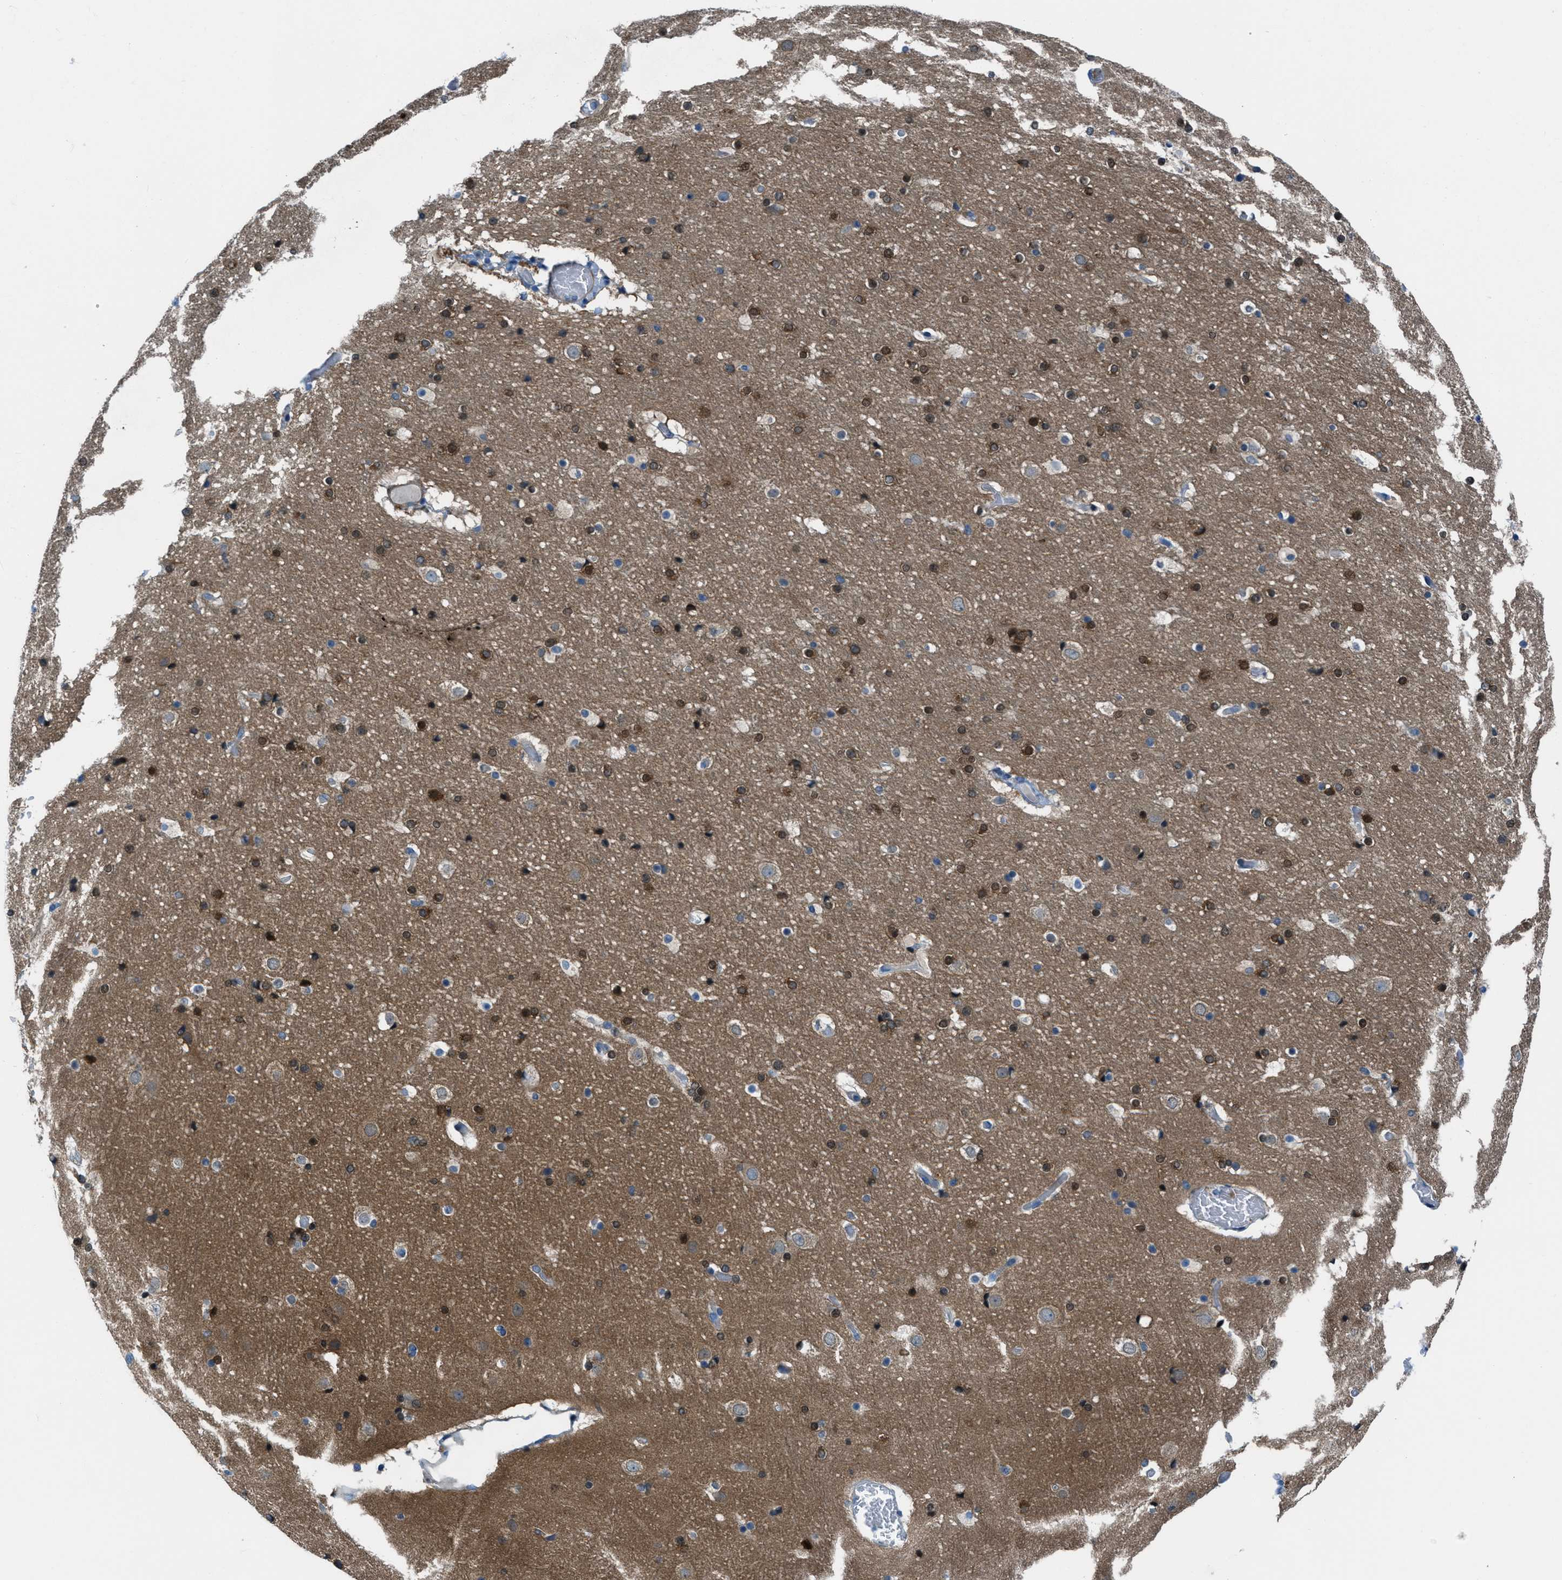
{"staining": {"intensity": "negative", "quantity": "none", "location": "none"}, "tissue": "cerebral cortex", "cell_type": "Endothelial cells", "image_type": "normal", "snomed": [{"axis": "morphology", "description": "Normal tissue, NOS"}, {"axis": "topography", "description": "Cerebral cortex"}], "caption": "Immunohistochemistry (IHC) micrograph of benign cerebral cortex: cerebral cortex stained with DAB (3,3'-diaminobenzidine) demonstrates no significant protein staining in endothelial cells. The staining was performed using DAB to visualize the protein expression in brown, while the nuclei were stained in blue with hematoxylin (Magnification: 20x).", "gene": "MAPRE2", "patient": {"sex": "male", "age": 57}}